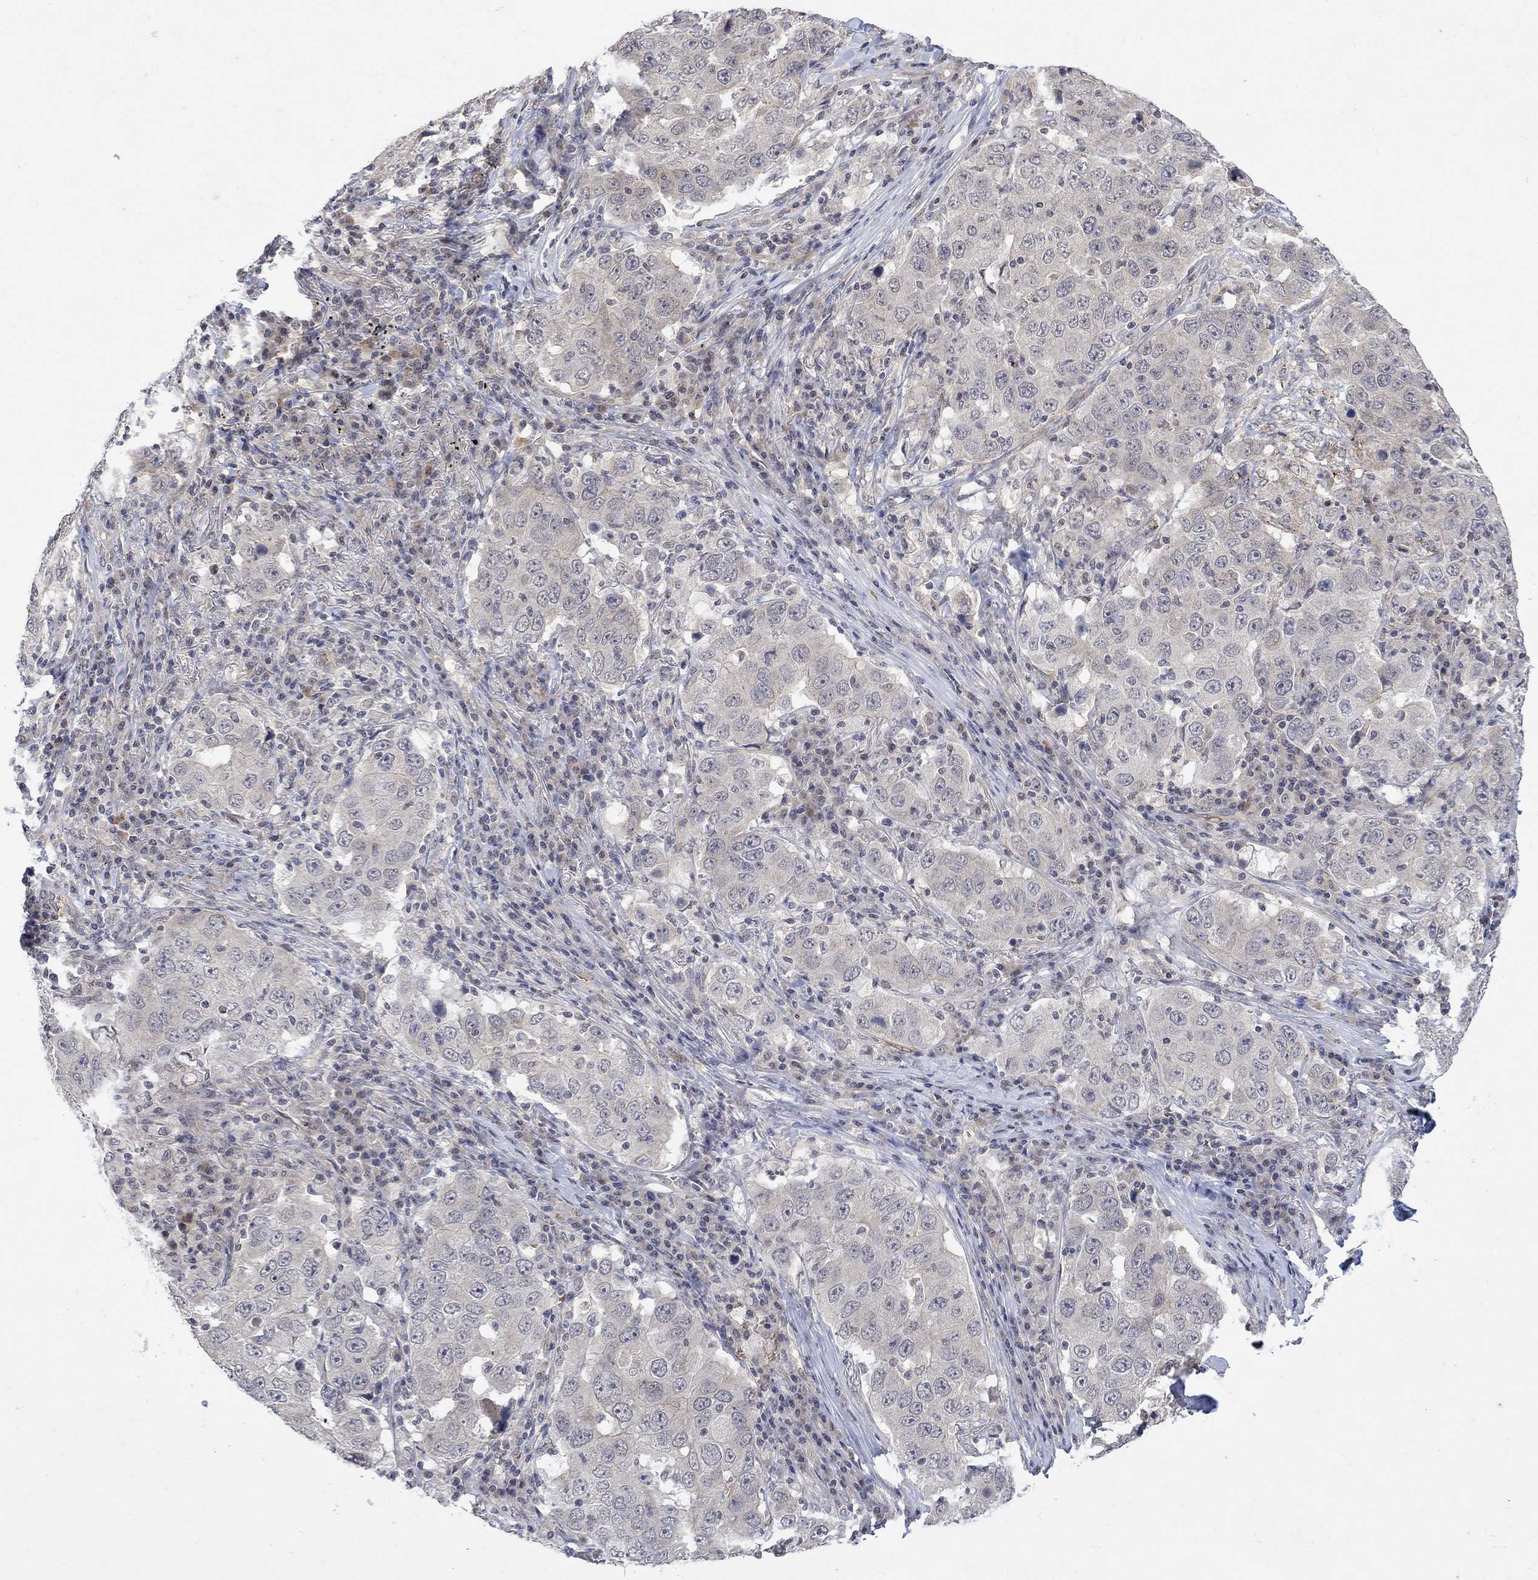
{"staining": {"intensity": "negative", "quantity": "none", "location": "none"}, "tissue": "lung cancer", "cell_type": "Tumor cells", "image_type": "cancer", "snomed": [{"axis": "morphology", "description": "Adenocarcinoma, NOS"}, {"axis": "topography", "description": "Lung"}], "caption": "Immunohistochemical staining of human lung cancer displays no significant staining in tumor cells. The staining is performed using DAB (3,3'-diaminobenzidine) brown chromogen with nuclei counter-stained in using hematoxylin.", "gene": "GRIN2D", "patient": {"sex": "male", "age": 73}}